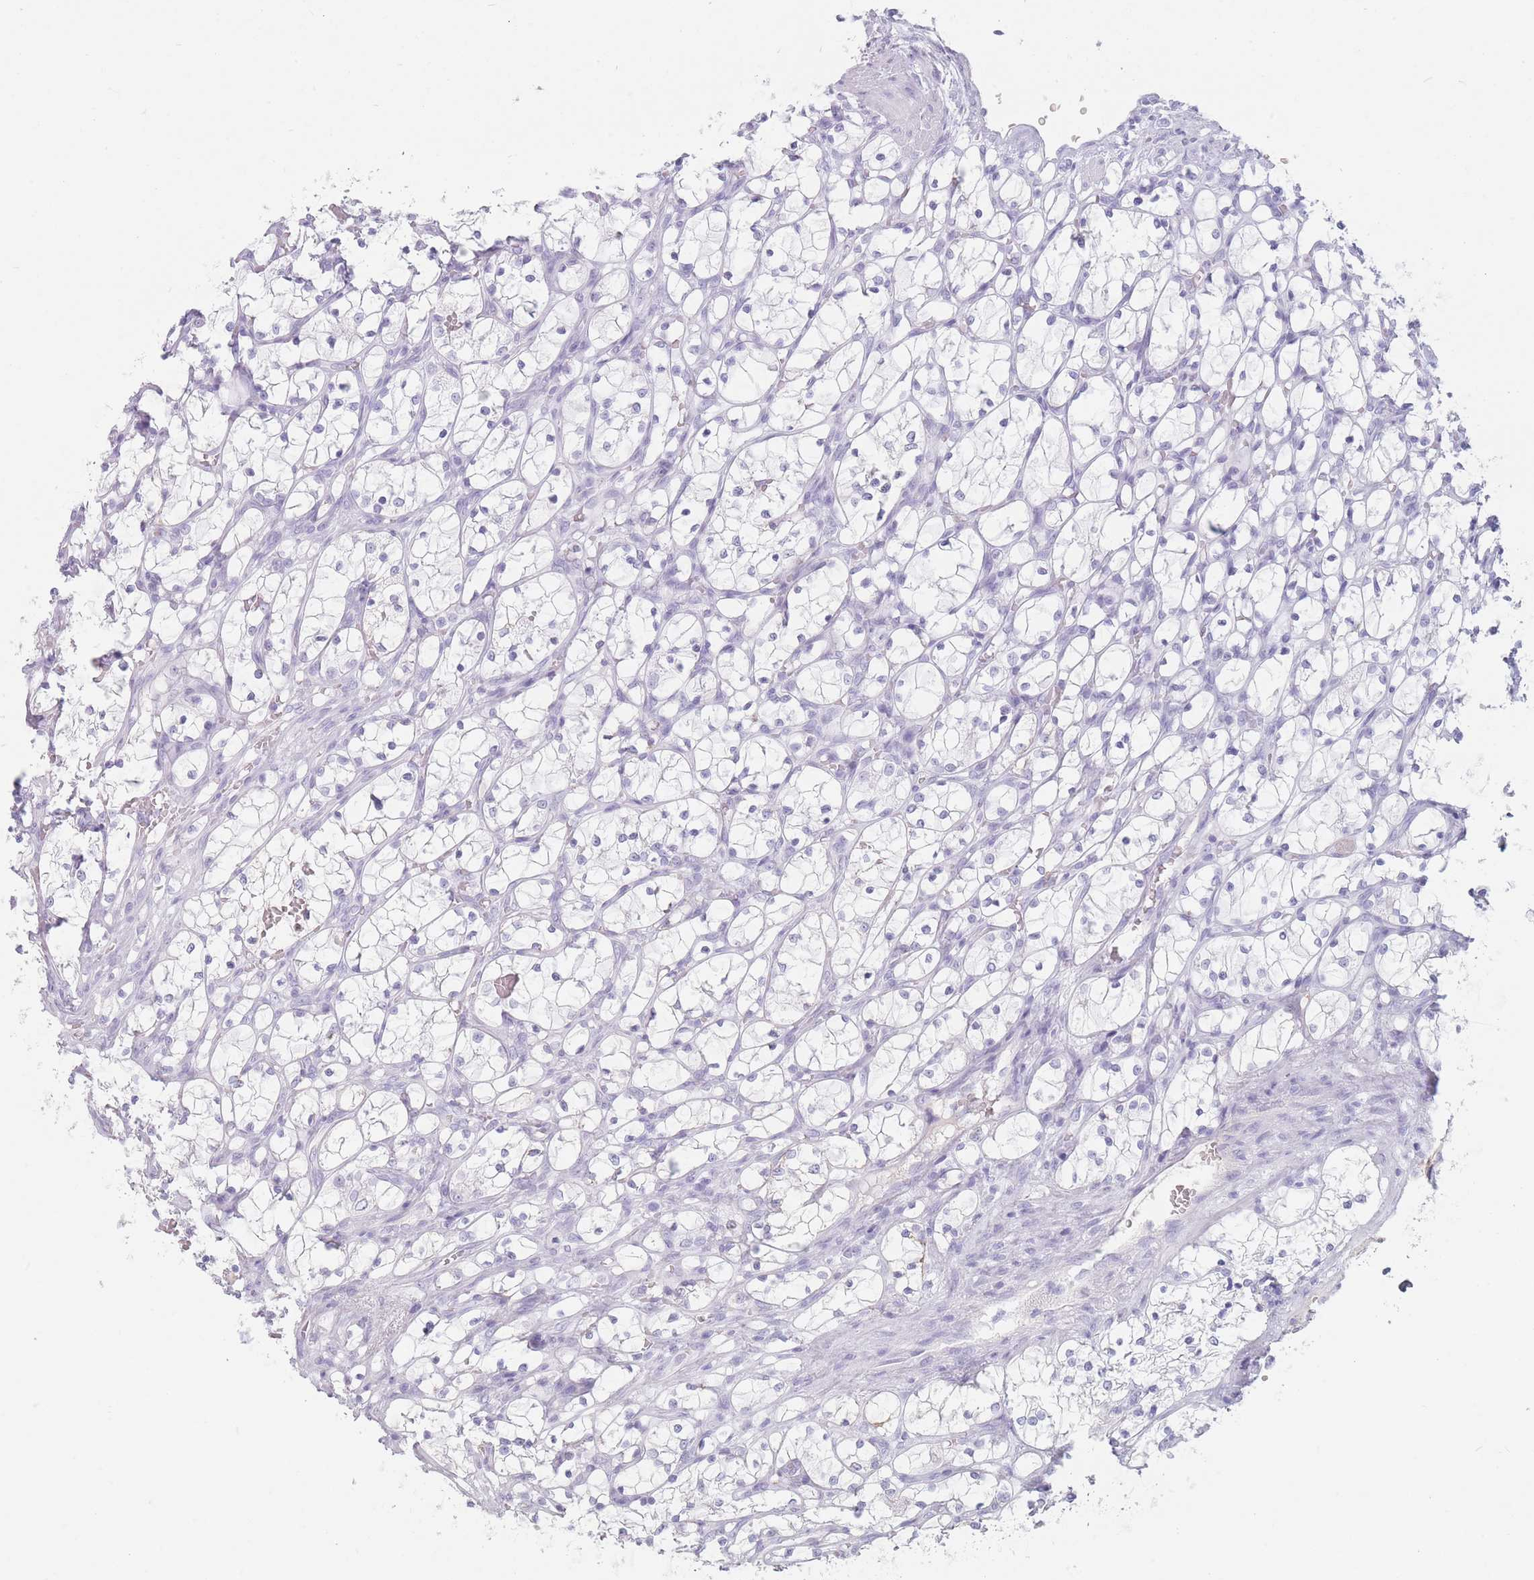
{"staining": {"intensity": "negative", "quantity": "none", "location": "none"}, "tissue": "renal cancer", "cell_type": "Tumor cells", "image_type": "cancer", "snomed": [{"axis": "morphology", "description": "Adenocarcinoma, NOS"}, {"axis": "topography", "description": "Kidney"}], "caption": "Immunohistochemistry histopathology image of neoplastic tissue: renal adenocarcinoma stained with DAB demonstrates no significant protein expression in tumor cells.", "gene": "GPR12", "patient": {"sex": "female", "age": 69}}